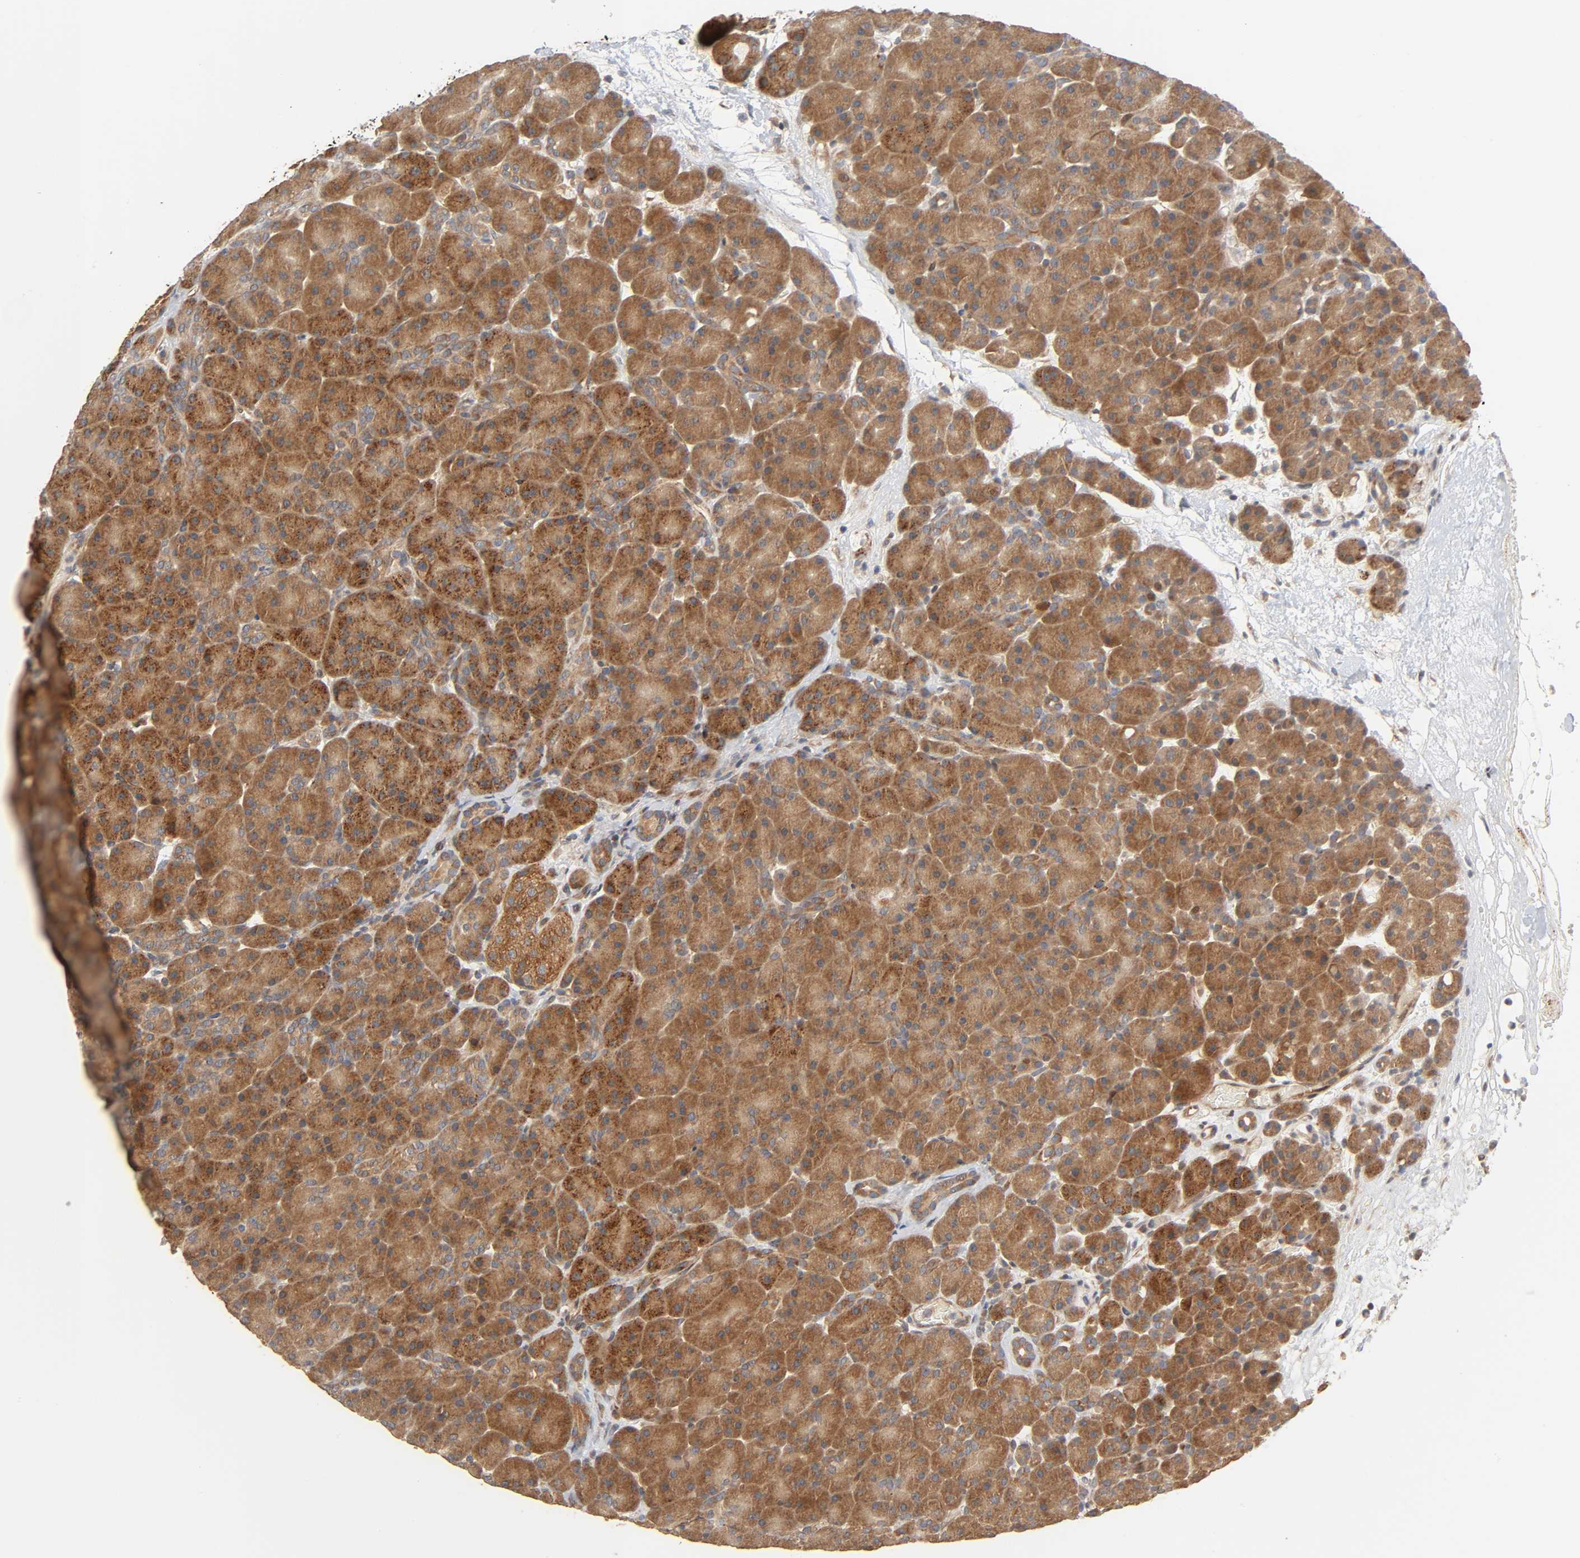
{"staining": {"intensity": "moderate", "quantity": ">75%", "location": "cytoplasmic/membranous"}, "tissue": "pancreas", "cell_type": "Exocrine glandular cells", "image_type": "normal", "snomed": [{"axis": "morphology", "description": "Normal tissue, NOS"}, {"axis": "topography", "description": "Pancreas"}], "caption": "This is a photomicrograph of immunohistochemistry (IHC) staining of benign pancreas, which shows moderate positivity in the cytoplasmic/membranous of exocrine glandular cells.", "gene": "NEMF", "patient": {"sex": "male", "age": 66}}